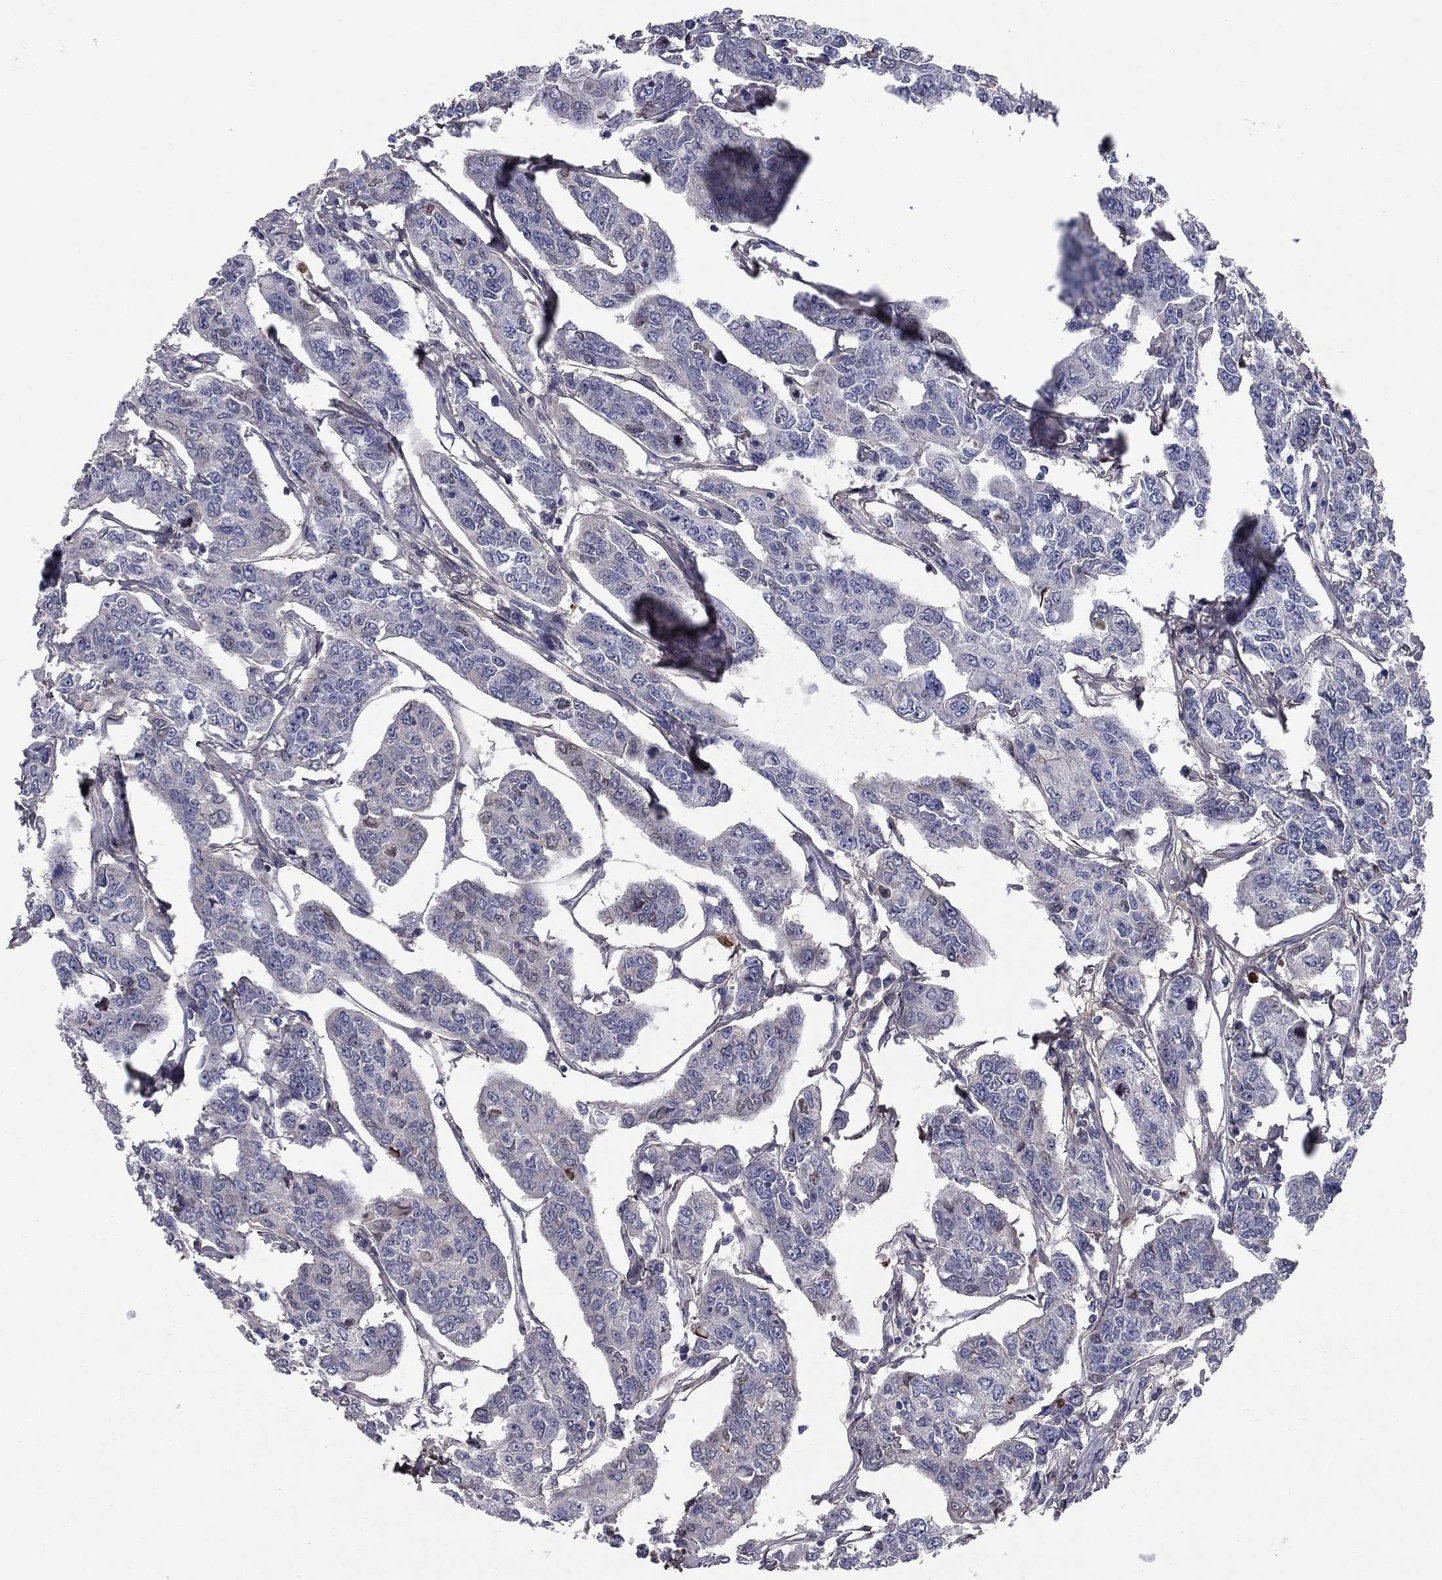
{"staining": {"intensity": "negative", "quantity": "none", "location": "none"}, "tissue": "breast cancer", "cell_type": "Tumor cells", "image_type": "cancer", "snomed": [{"axis": "morphology", "description": "Duct carcinoma"}, {"axis": "topography", "description": "Breast"}], "caption": "IHC histopathology image of infiltrating ductal carcinoma (breast) stained for a protein (brown), which reveals no positivity in tumor cells.", "gene": "COL2A1", "patient": {"sex": "female", "age": 88}}